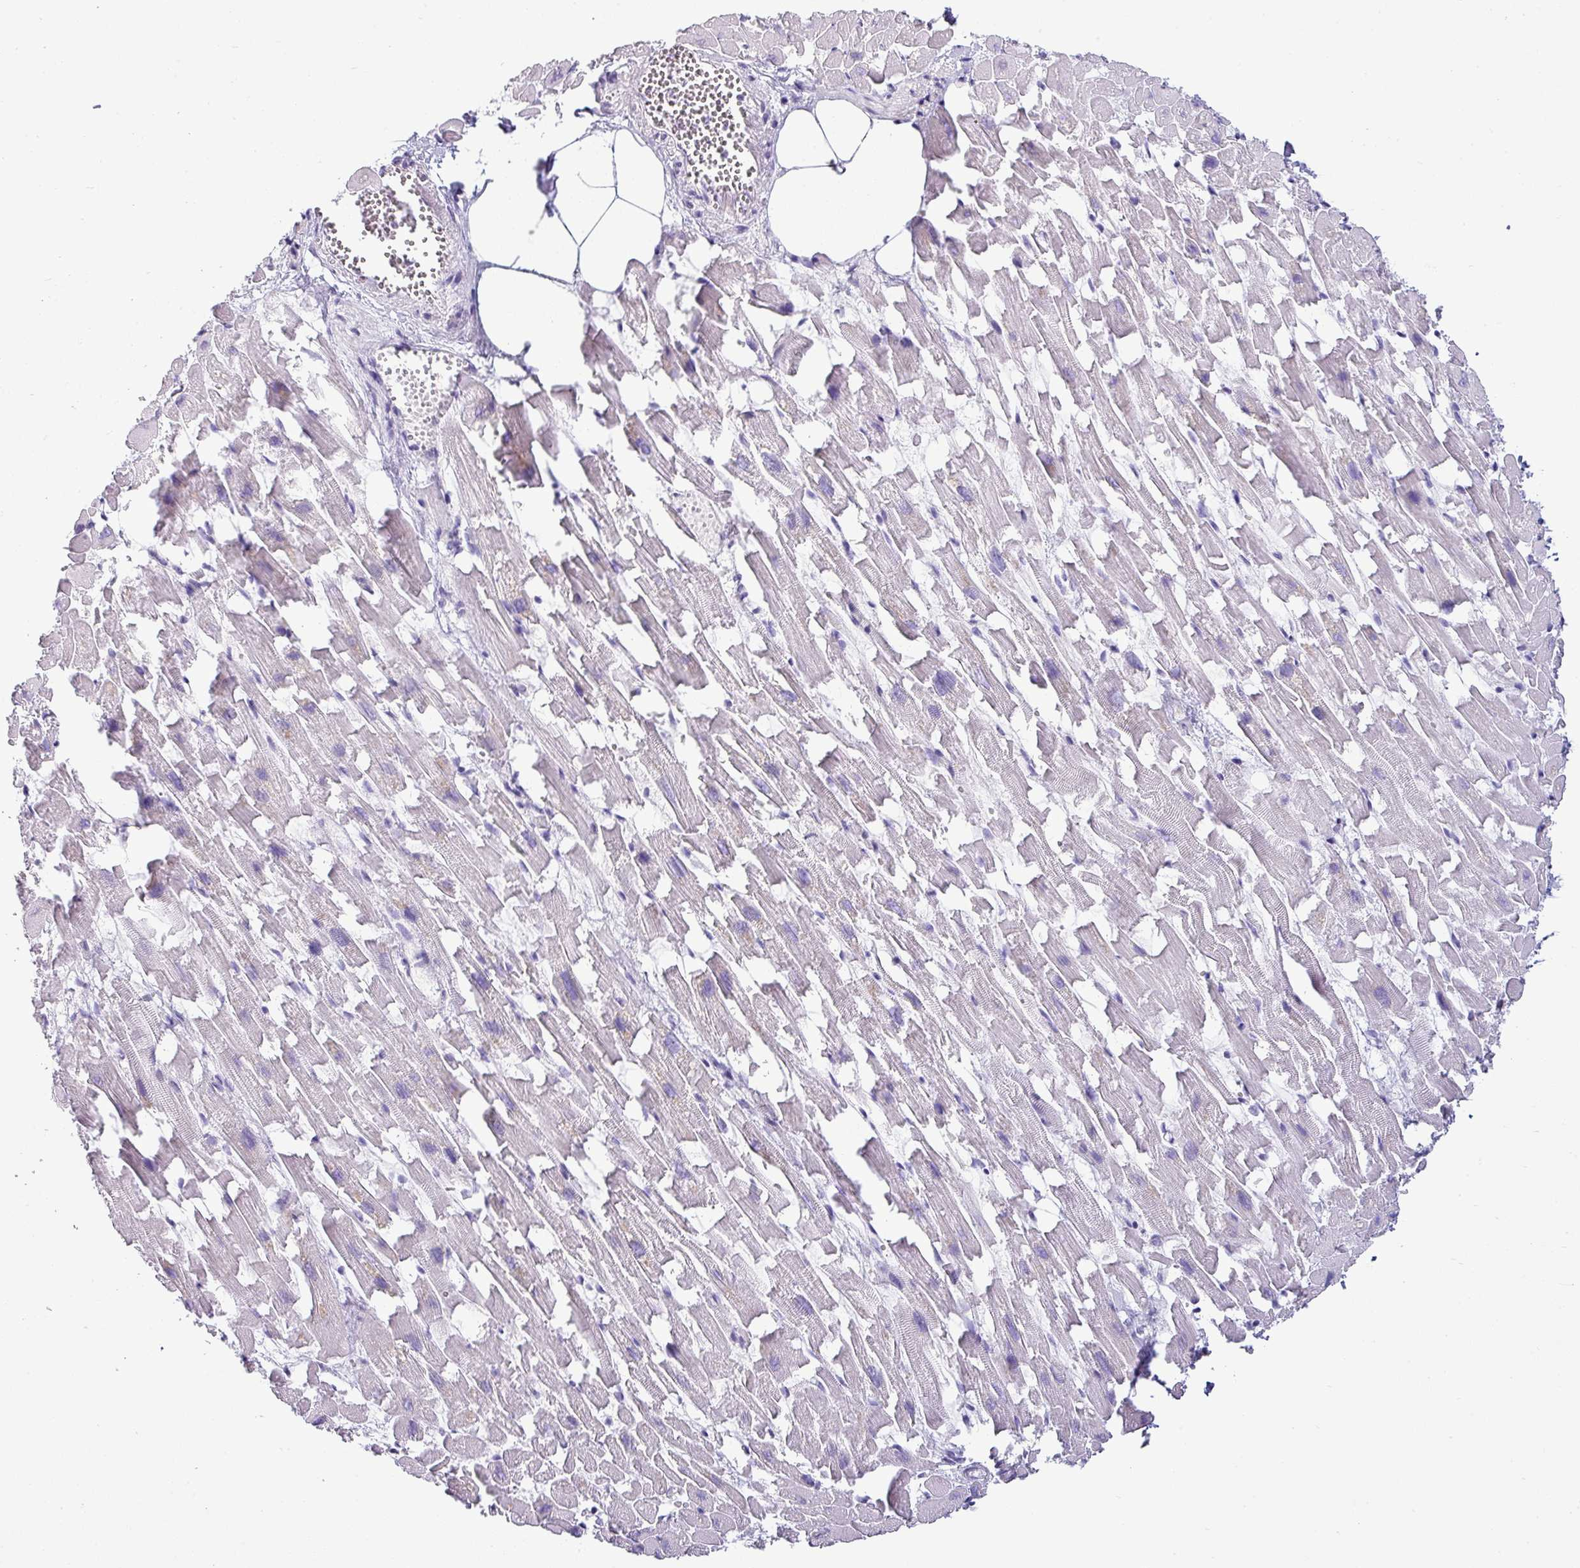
{"staining": {"intensity": "negative", "quantity": "none", "location": "none"}, "tissue": "heart muscle", "cell_type": "Cardiomyocytes", "image_type": "normal", "snomed": [{"axis": "morphology", "description": "Normal tissue, NOS"}, {"axis": "topography", "description": "Heart"}], "caption": "IHC histopathology image of benign heart muscle stained for a protein (brown), which reveals no positivity in cardiomyocytes. (DAB immunohistochemistry with hematoxylin counter stain).", "gene": "VCX2", "patient": {"sex": "female", "age": 64}}